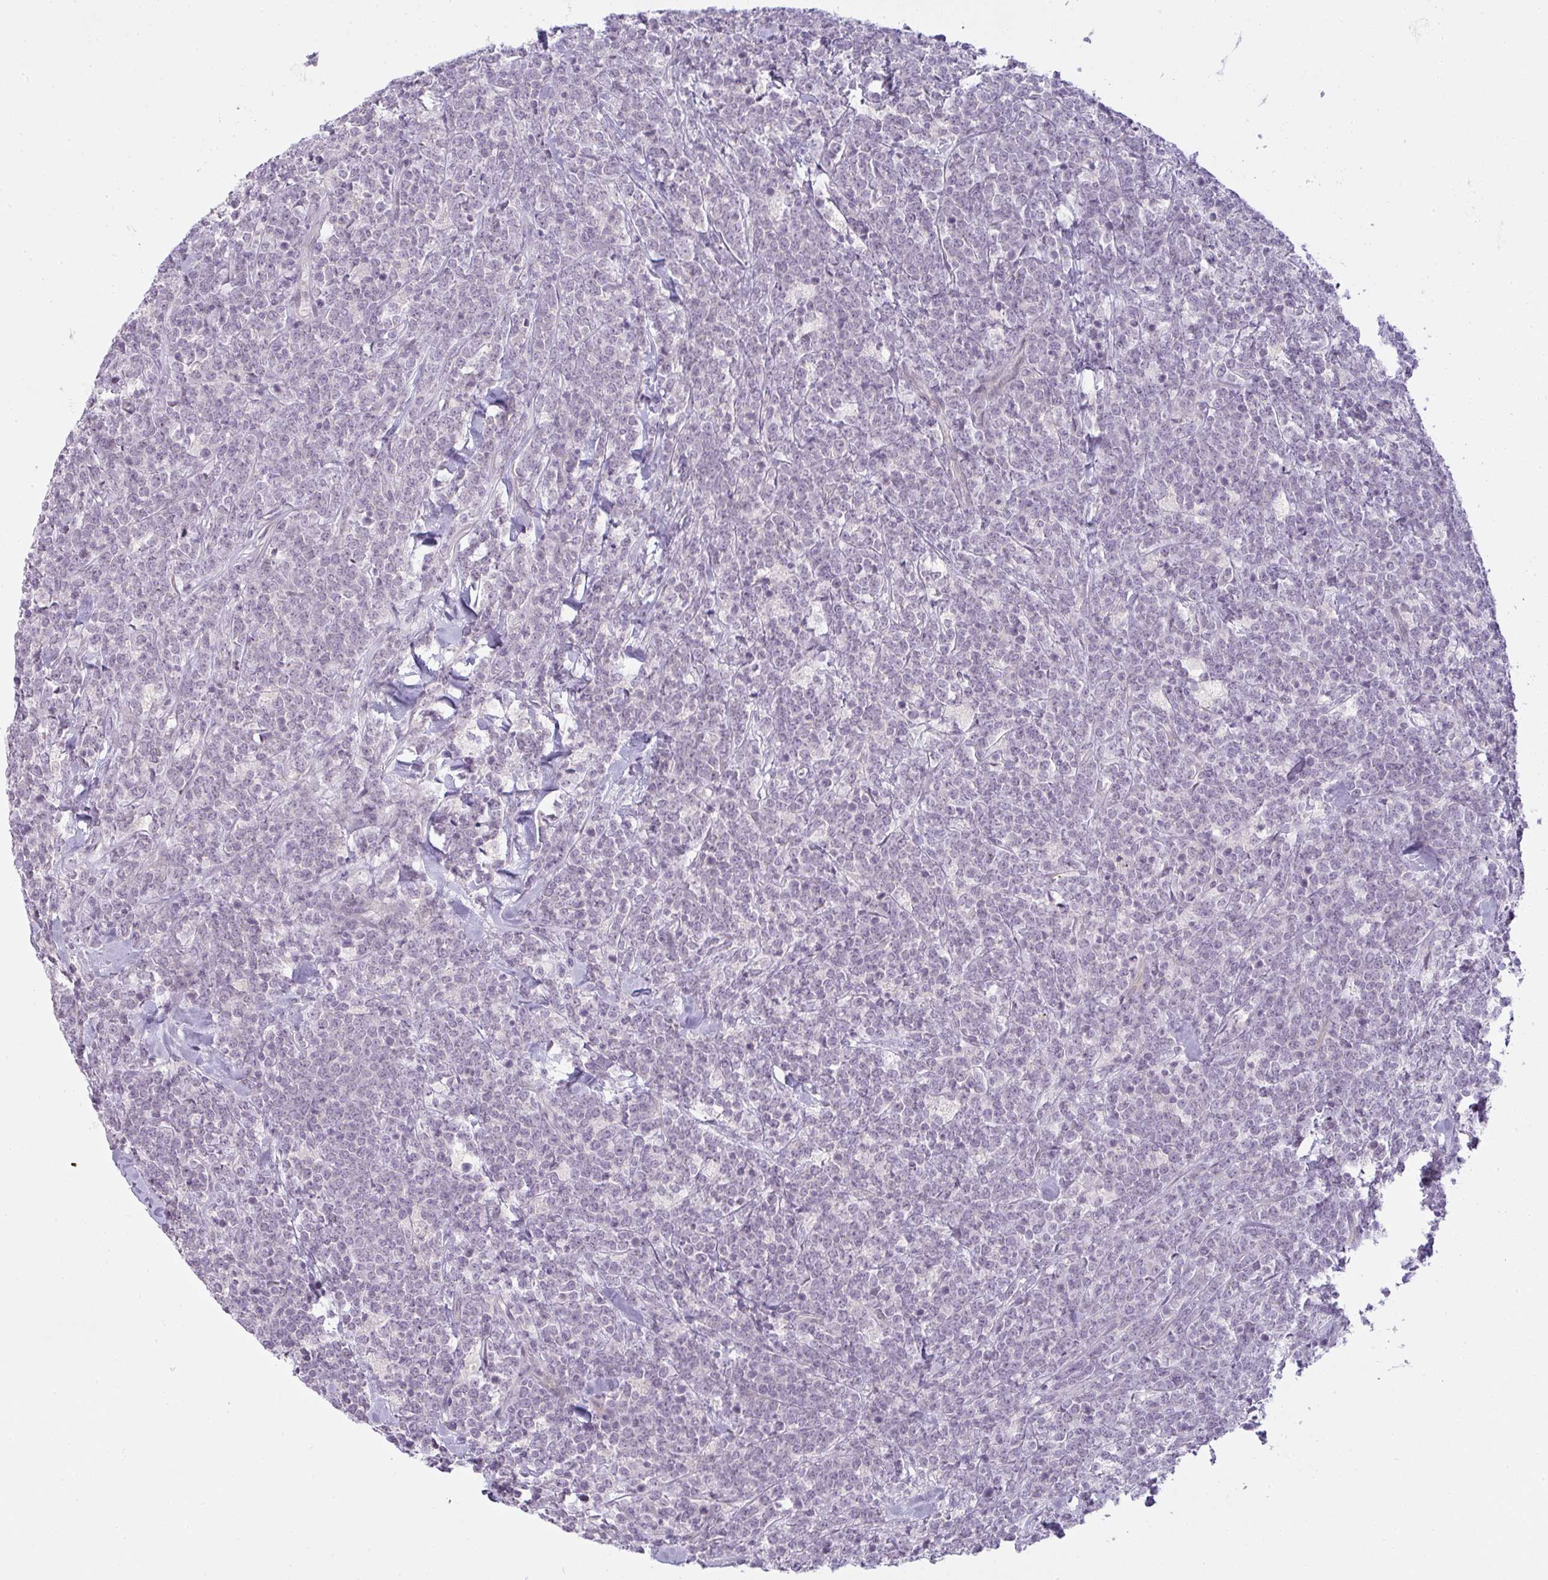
{"staining": {"intensity": "negative", "quantity": "none", "location": "none"}, "tissue": "lymphoma", "cell_type": "Tumor cells", "image_type": "cancer", "snomed": [{"axis": "morphology", "description": "Malignant lymphoma, non-Hodgkin's type, High grade"}, {"axis": "topography", "description": "Small intestine"}, {"axis": "topography", "description": "Colon"}], "caption": "High-grade malignant lymphoma, non-Hodgkin's type was stained to show a protein in brown. There is no significant expression in tumor cells. (DAB (3,3'-diaminobenzidine) immunohistochemistry with hematoxylin counter stain).", "gene": "SIRPB2", "patient": {"sex": "male", "age": 8}}